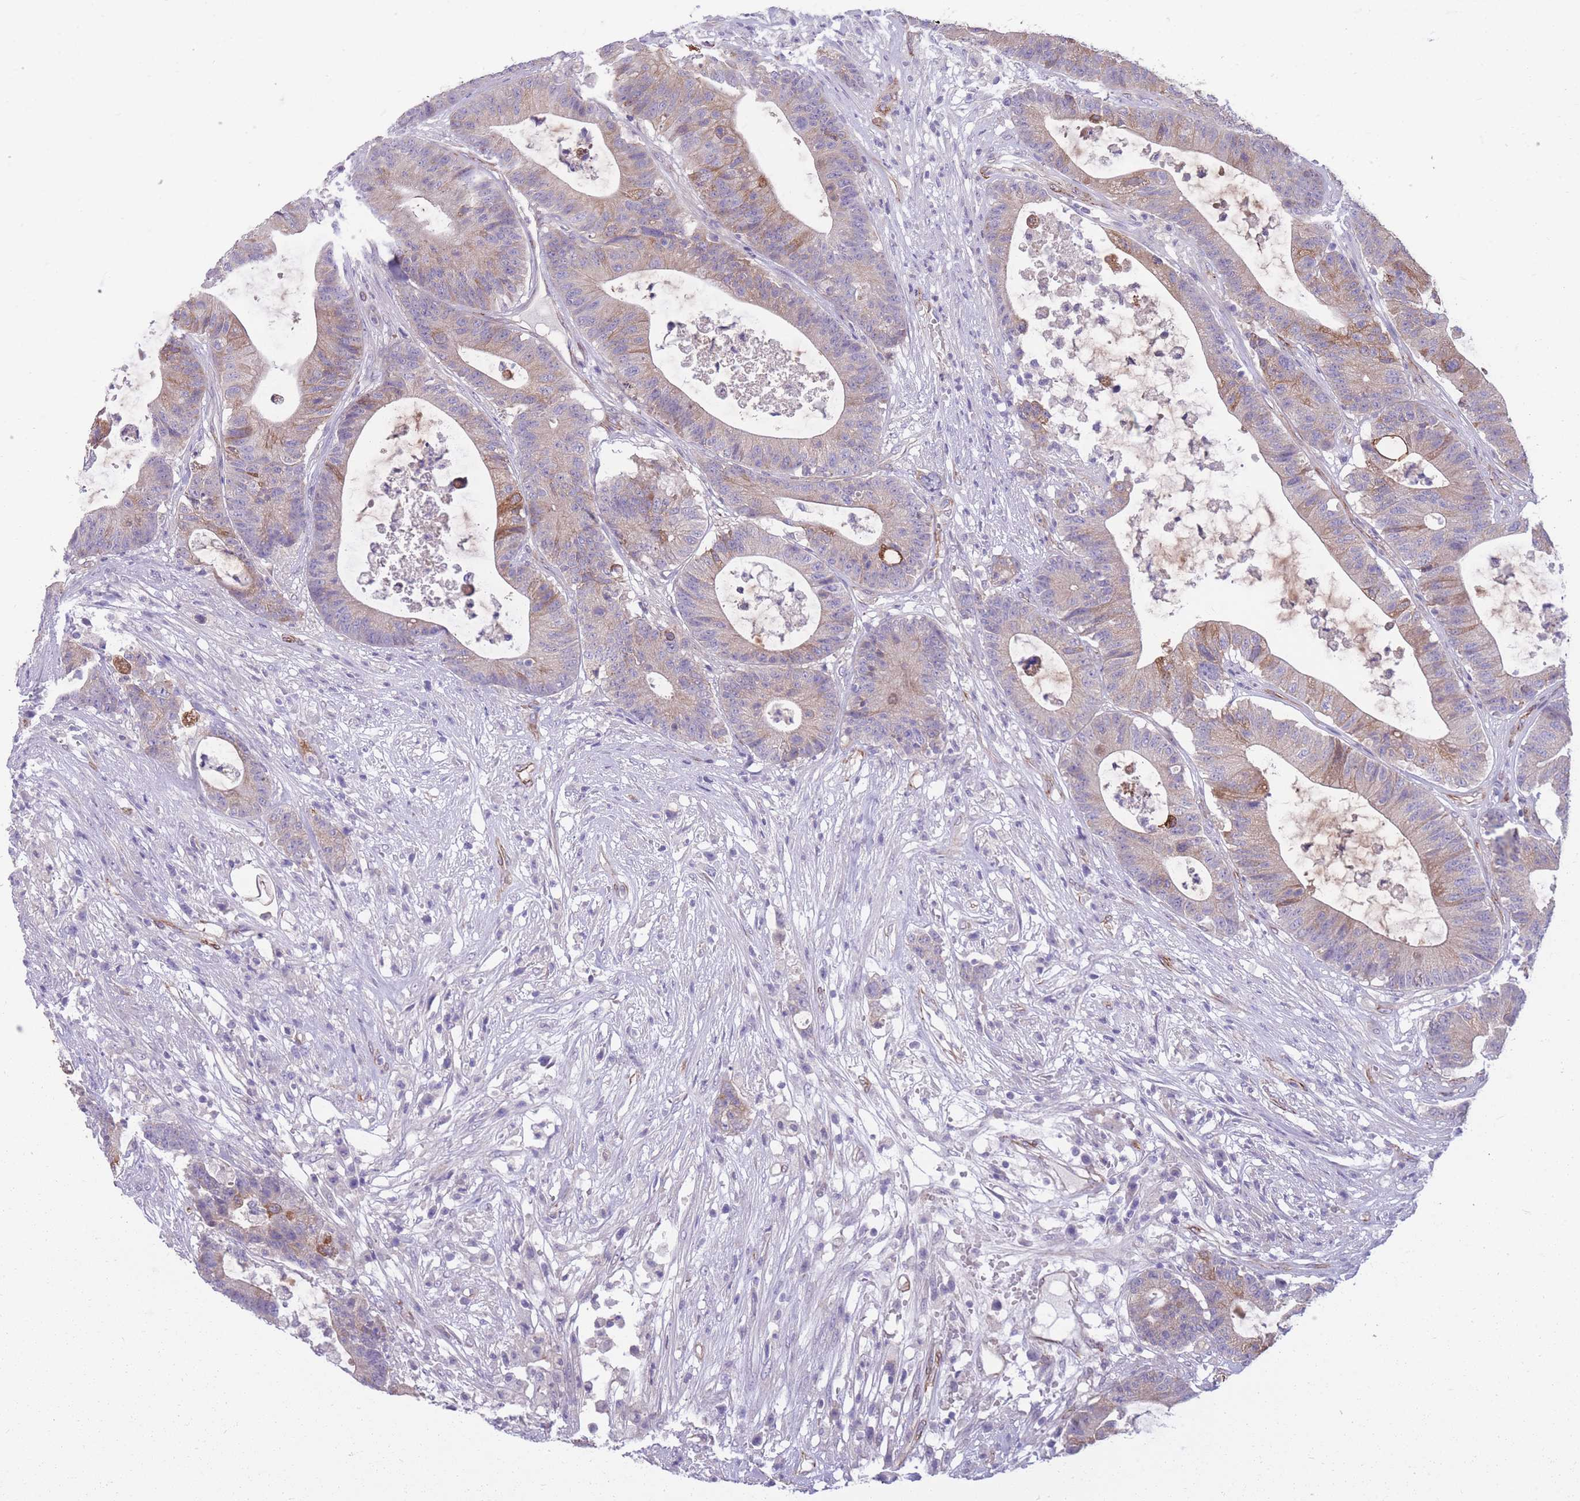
{"staining": {"intensity": "strong", "quantity": "<25%", "location": "cytoplasmic/membranous"}, "tissue": "colorectal cancer", "cell_type": "Tumor cells", "image_type": "cancer", "snomed": [{"axis": "morphology", "description": "Adenocarcinoma, NOS"}, {"axis": "topography", "description": "Colon"}], "caption": "Colorectal cancer (adenocarcinoma) stained for a protein exhibits strong cytoplasmic/membranous positivity in tumor cells.", "gene": "RGS11", "patient": {"sex": "female", "age": 84}}